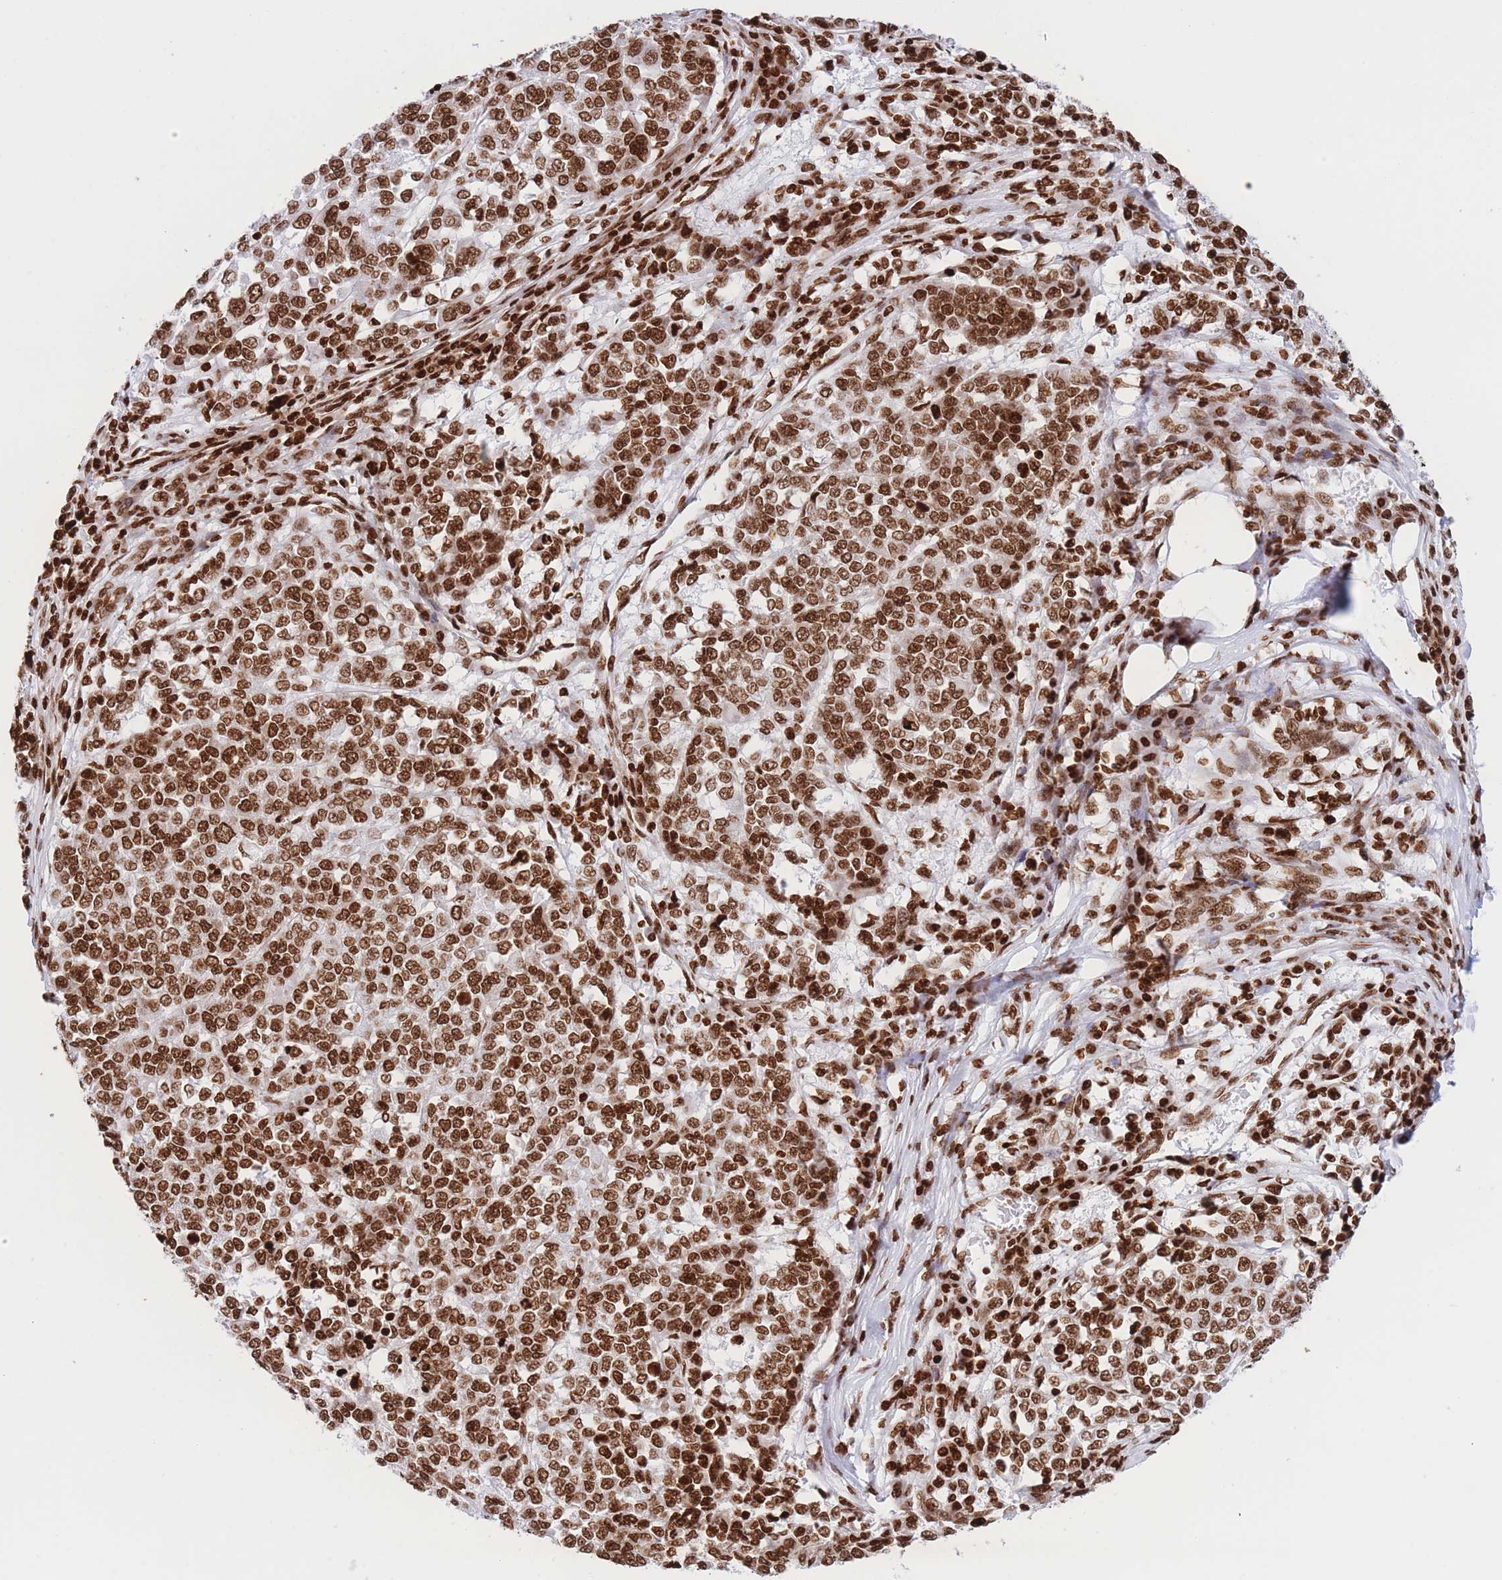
{"staining": {"intensity": "strong", "quantity": ">75%", "location": "nuclear"}, "tissue": "melanoma", "cell_type": "Tumor cells", "image_type": "cancer", "snomed": [{"axis": "morphology", "description": "Malignant melanoma, Metastatic site"}, {"axis": "topography", "description": "Lymph node"}], "caption": "Immunohistochemistry (DAB) staining of human melanoma reveals strong nuclear protein staining in about >75% of tumor cells. (Brightfield microscopy of DAB IHC at high magnification).", "gene": "H2BC11", "patient": {"sex": "male", "age": 44}}